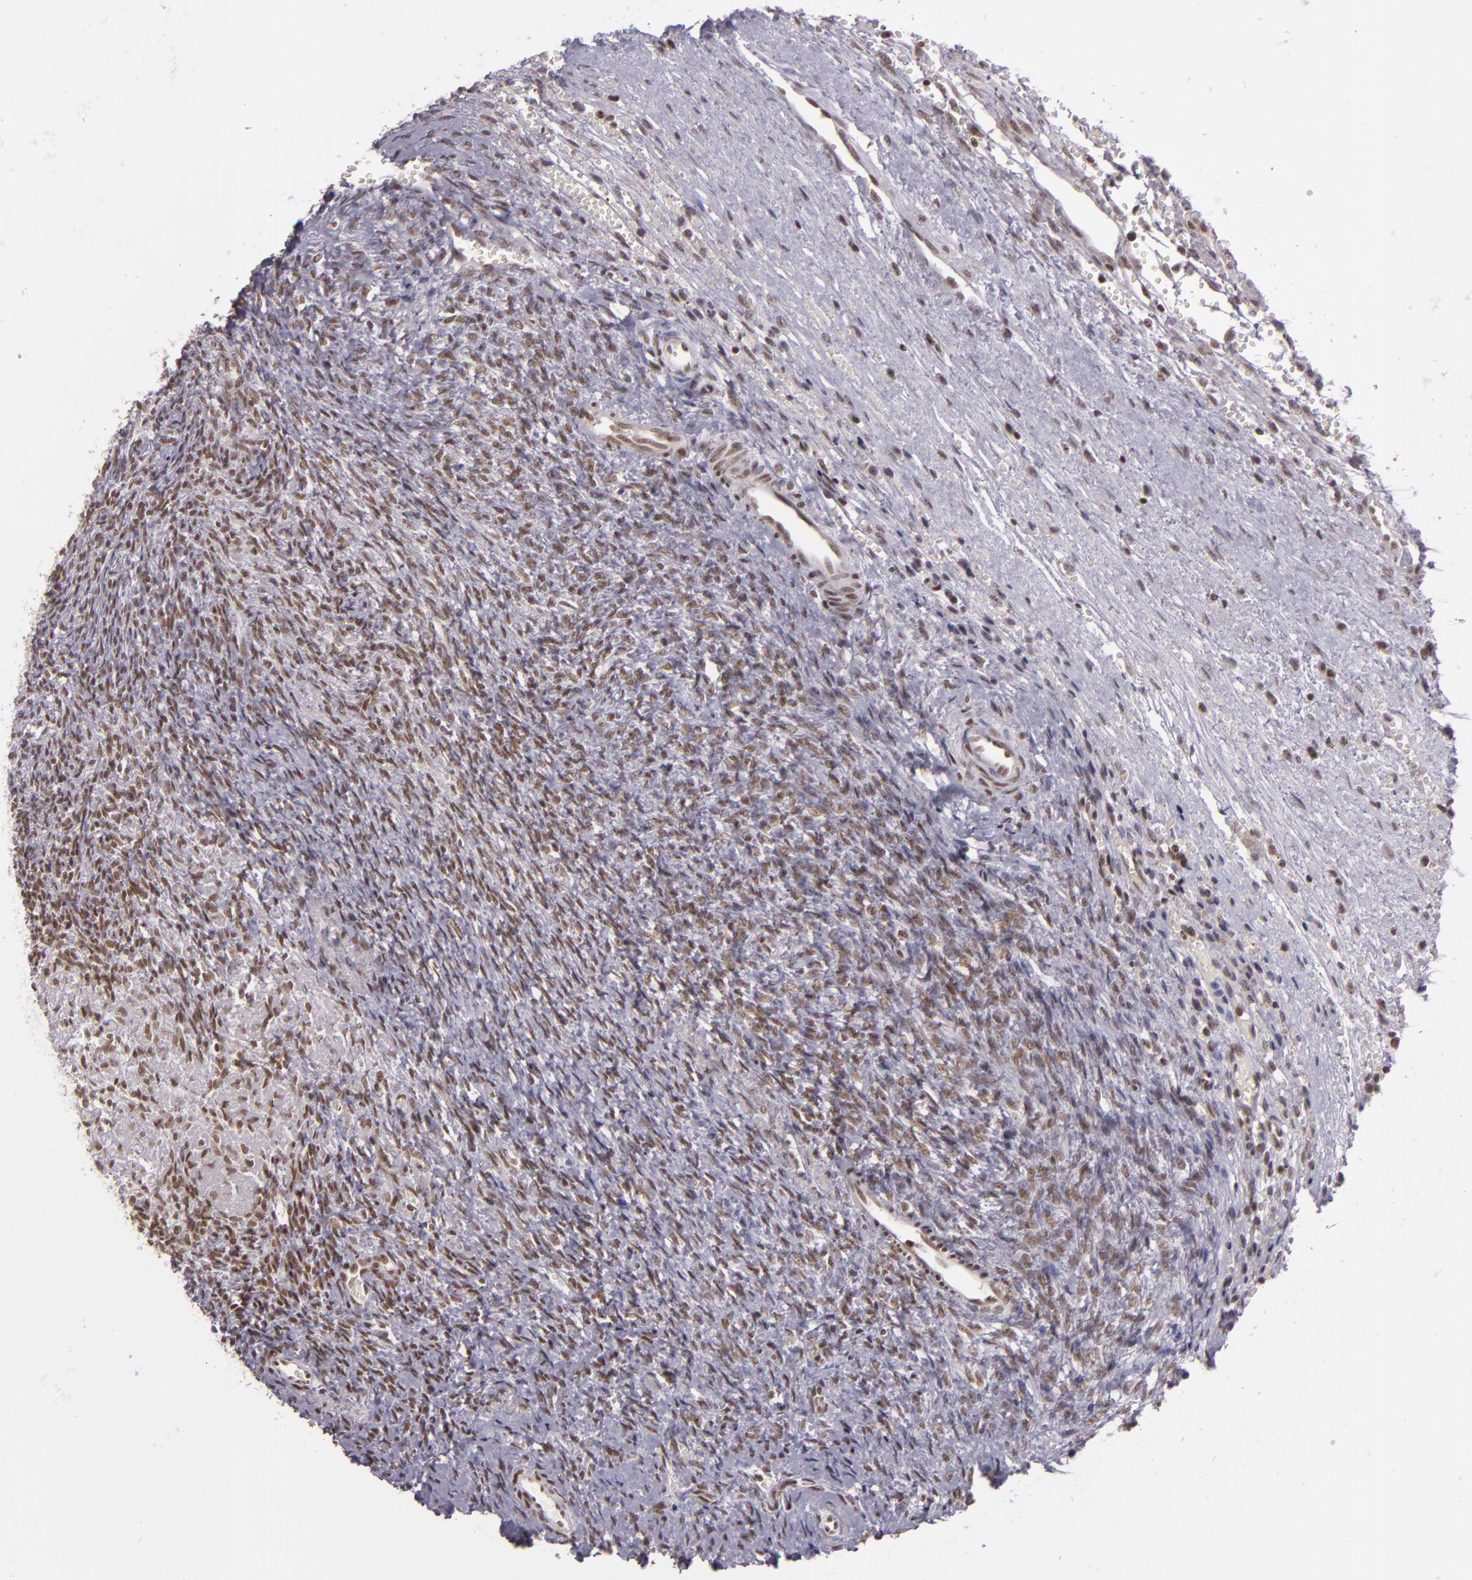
{"staining": {"intensity": "weak", "quantity": ">75%", "location": "nuclear"}, "tissue": "ovary", "cell_type": "Ovarian stroma cells", "image_type": "normal", "snomed": [{"axis": "morphology", "description": "Normal tissue, NOS"}, {"axis": "topography", "description": "Ovary"}], "caption": "Ovarian stroma cells reveal weak nuclear expression in approximately >75% of cells in benign ovary. (IHC, brightfield microscopy, high magnification).", "gene": "ZFX", "patient": {"sex": "female", "age": 56}}